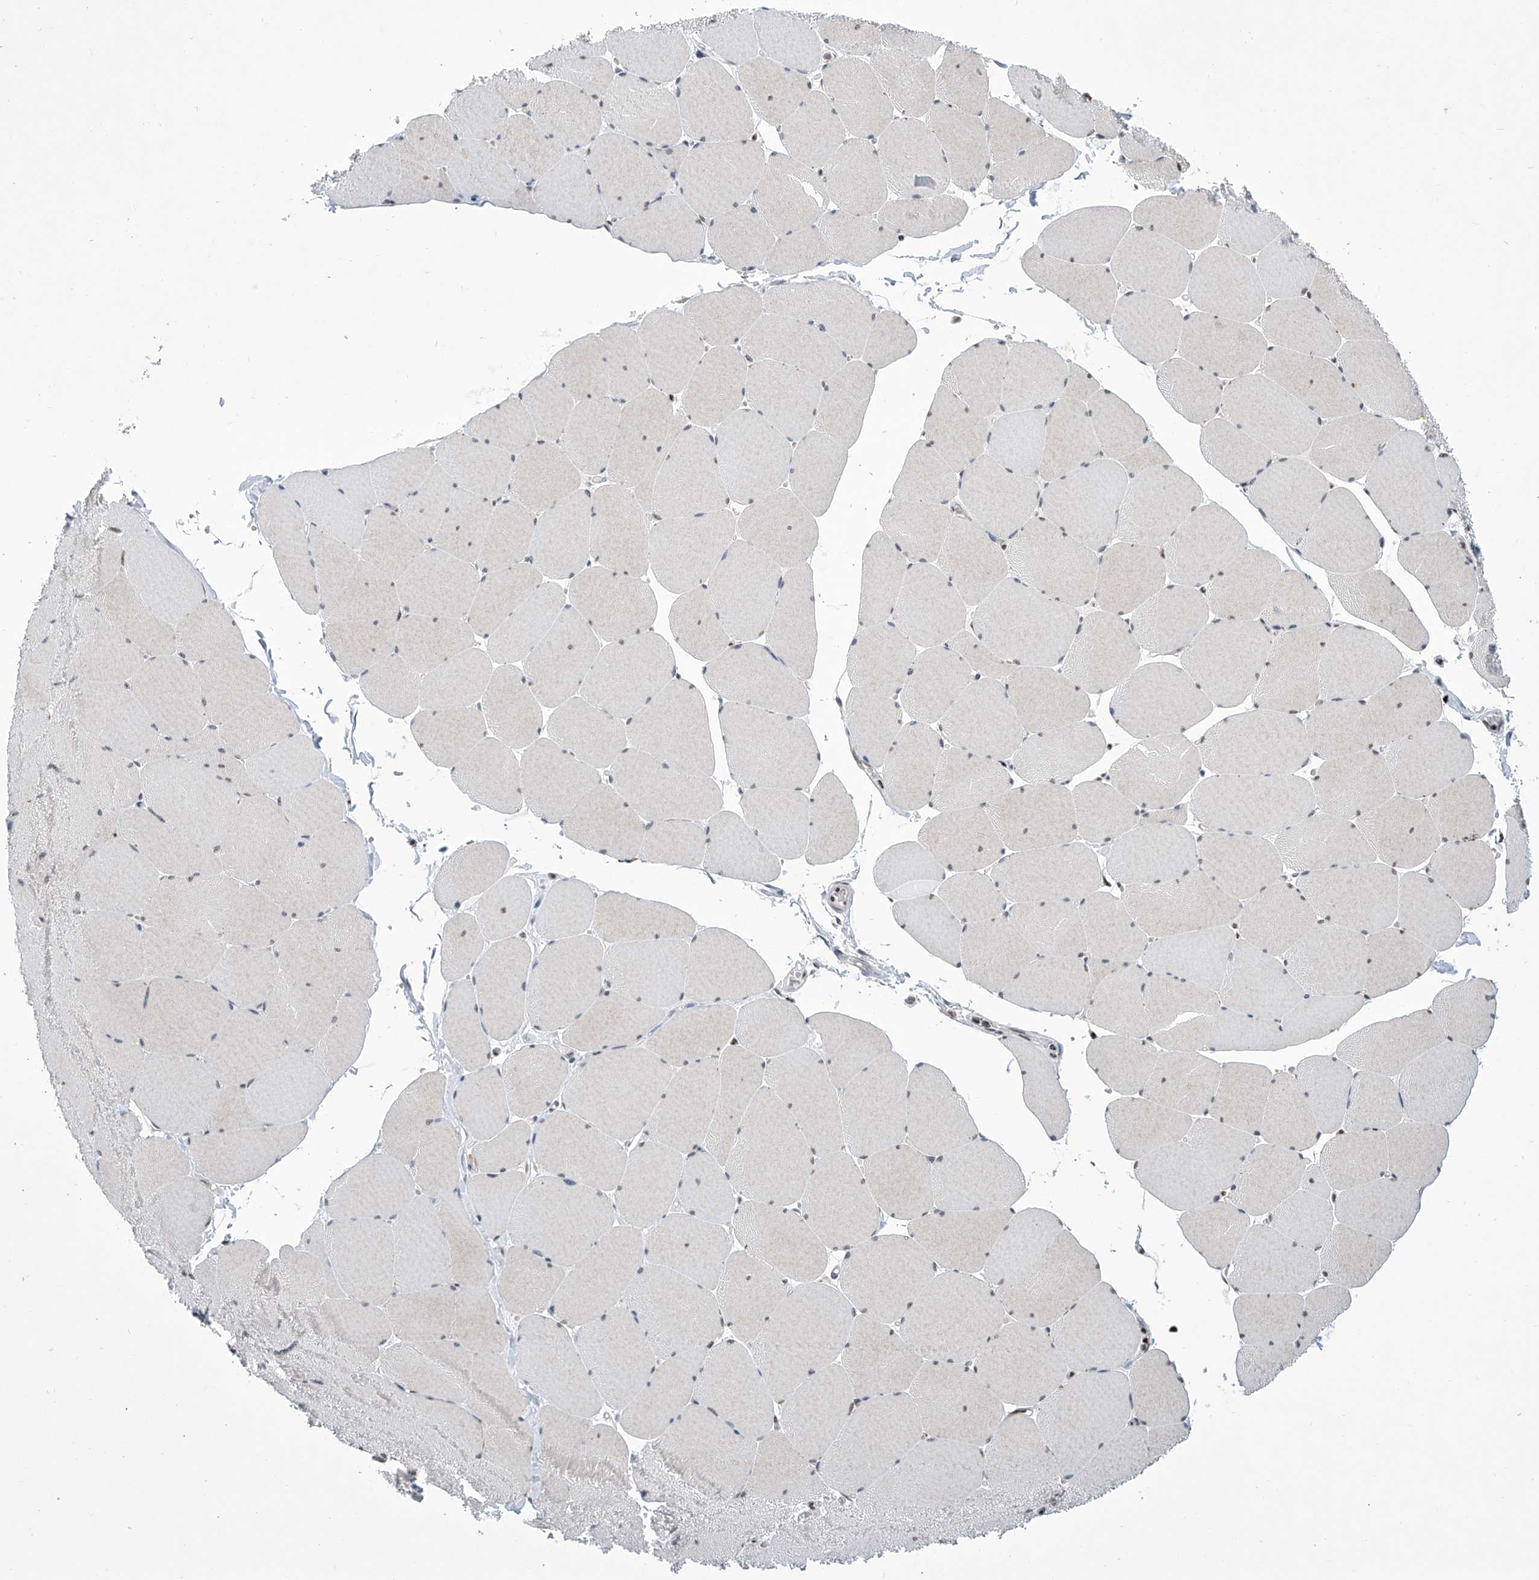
{"staining": {"intensity": "moderate", "quantity": "25%-75%", "location": "nuclear"}, "tissue": "skeletal muscle", "cell_type": "Myocytes", "image_type": "normal", "snomed": [{"axis": "morphology", "description": "Normal tissue, NOS"}, {"axis": "topography", "description": "Skeletal muscle"}, {"axis": "topography", "description": "Head-Neck"}], "caption": "The immunohistochemical stain shows moderate nuclear positivity in myocytes of normal skeletal muscle.", "gene": "SREBF2", "patient": {"sex": "male", "age": 66}}